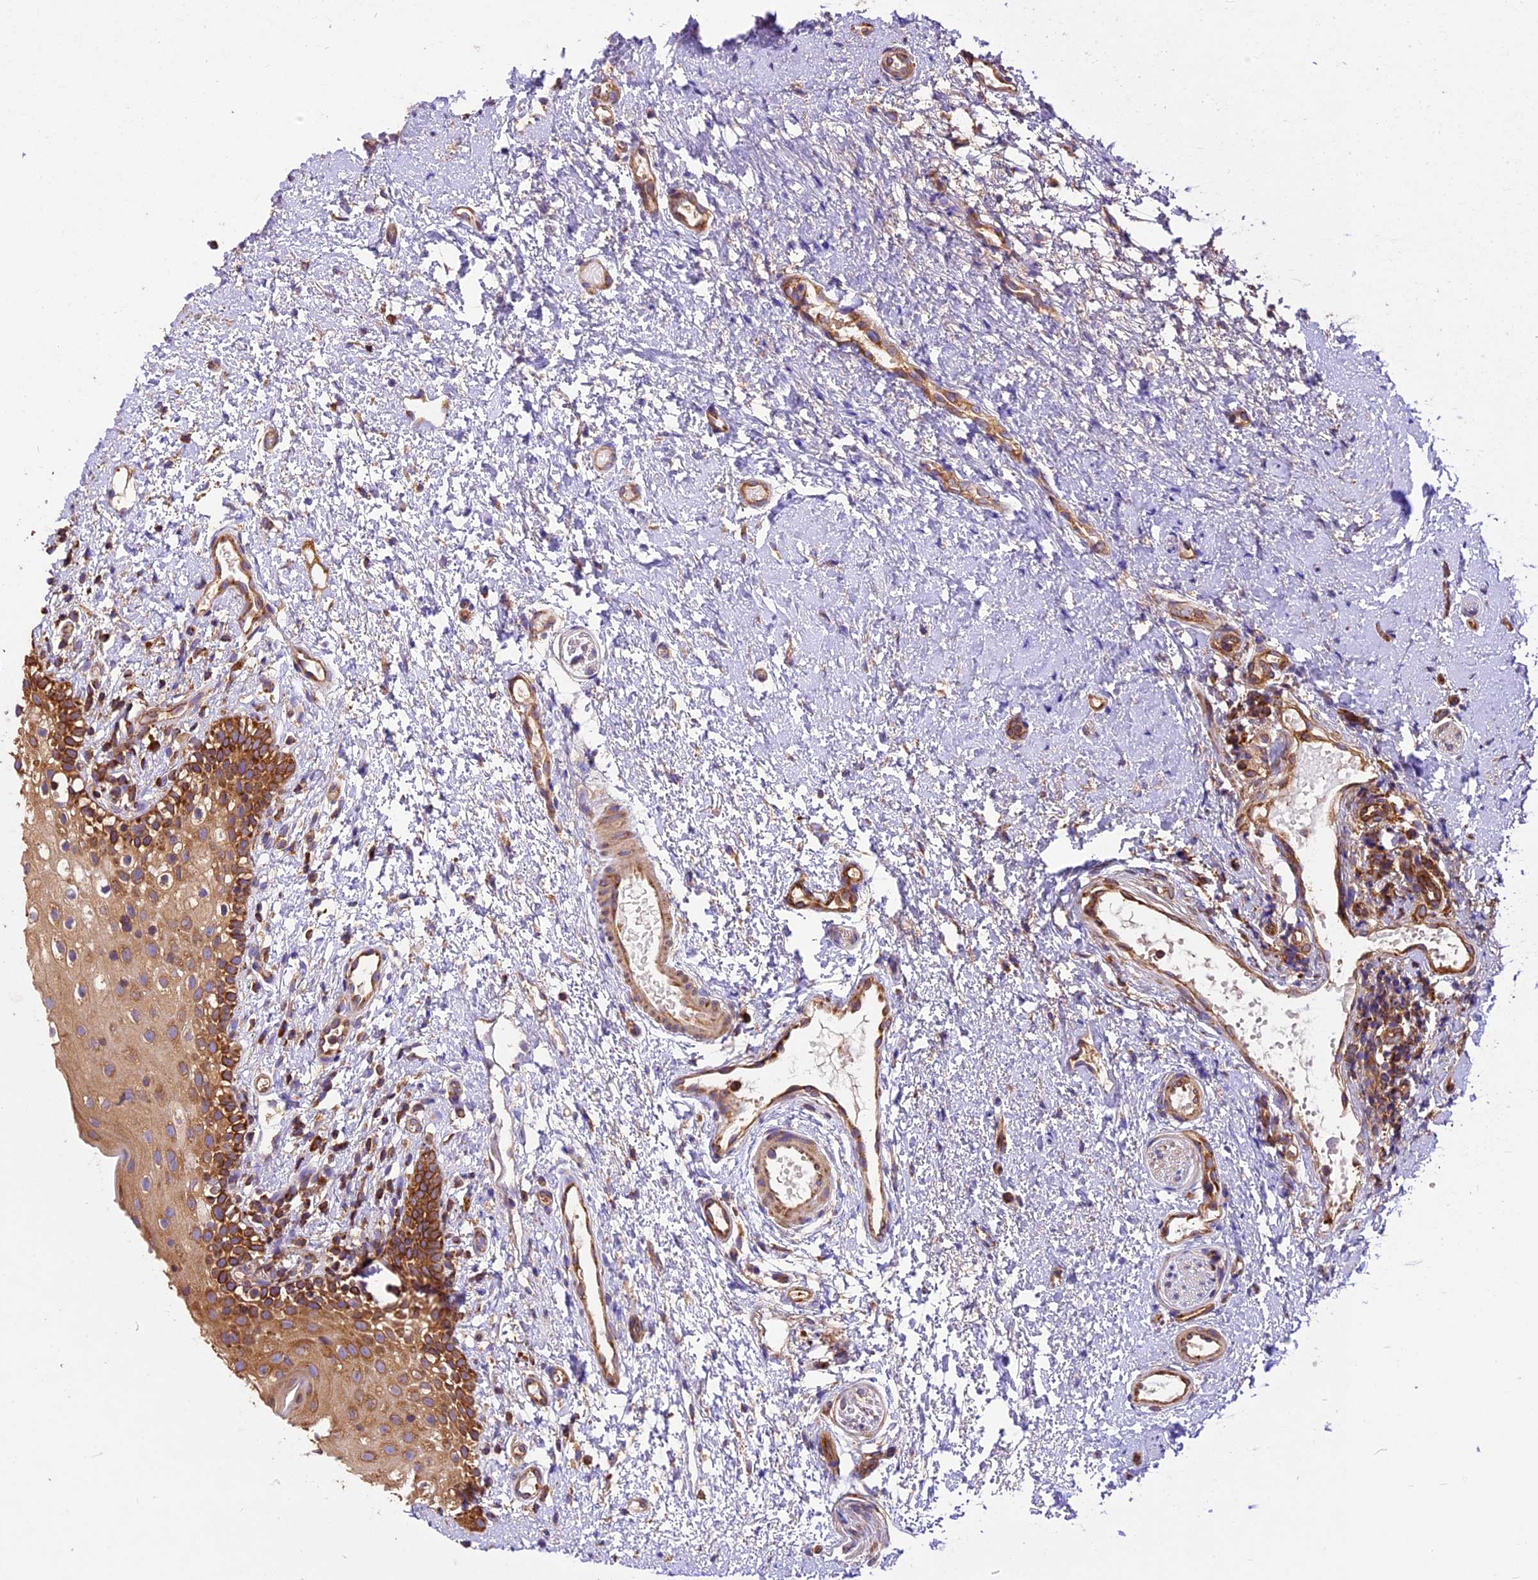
{"staining": {"intensity": "moderate", "quantity": ">75%", "location": "cytoplasmic/membranous"}, "tissue": "oral mucosa", "cell_type": "Squamous epithelial cells", "image_type": "normal", "snomed": [{"axis": "morphology", "description": "Normal tissue, NOS"}, {"axis": "topography", "description": "Oral tissue"}], "caption": "Squamous epithelial cells demonstrate medium levels of moderate cytoplasmic/membranous staining in approximately >75% of cells in benign oral mucosa.", "gene": "KARS1", "patient": {"sex": "female", "age": 13}}